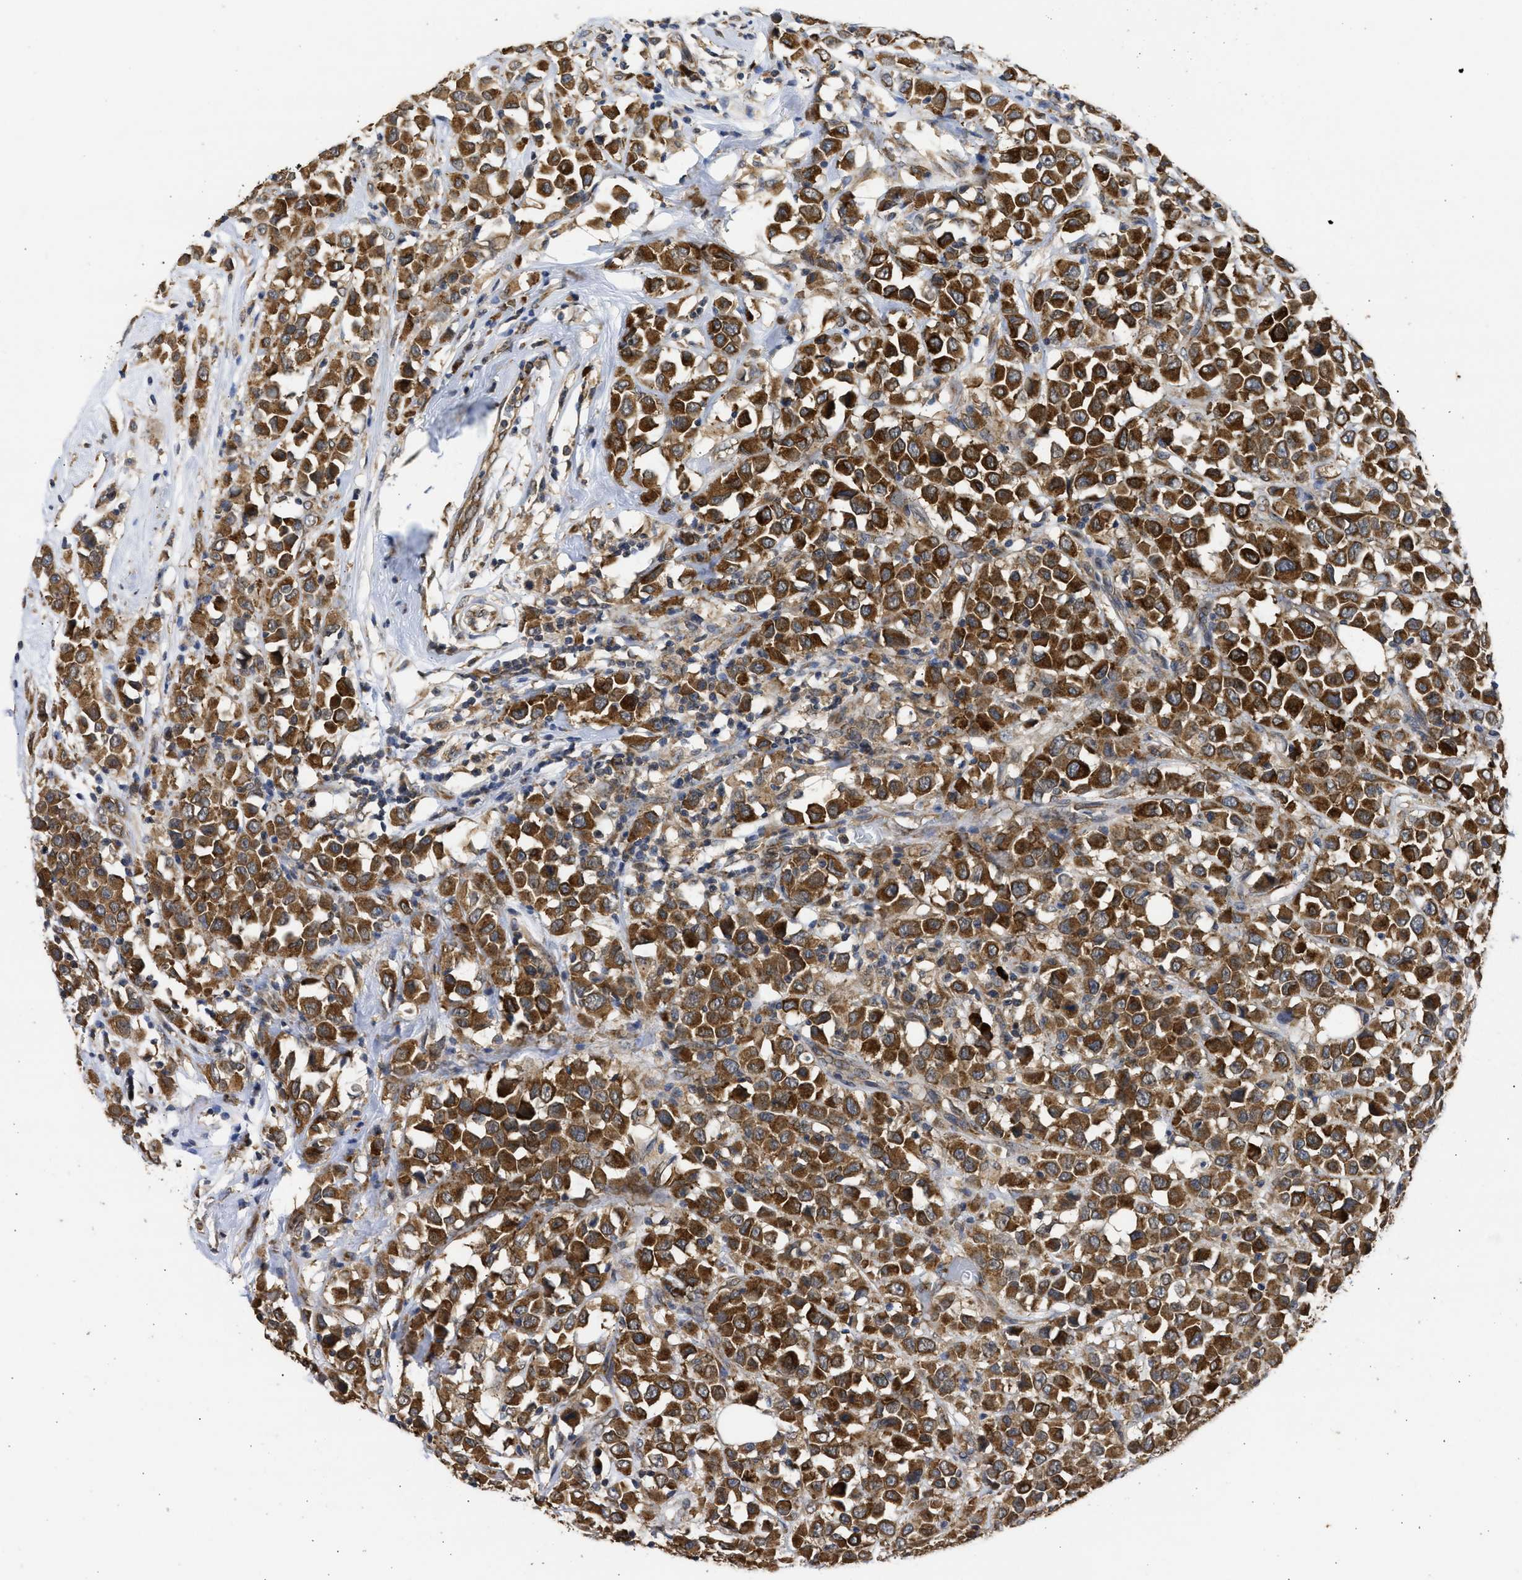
{"staining": {"intensity": "strong", "quantity": ">75%", "location": "cytoplasmic/membranous"}, "tissue": "breast cancer", "cell_type": "Tumor cells", "image_type": "cancer", "snomed": [{"axis": "morphology", "description": "Duct carcinoma"}, {"axis": "topography", "description": "Breast"}], "caption": "Protein expression analysis of breast cancer exhibits strong cytoplasmic/membranous staining in about >75% of tumor cells.", "gene": "DNAJC1", "patient": {"sex": "female", "age": 61}}